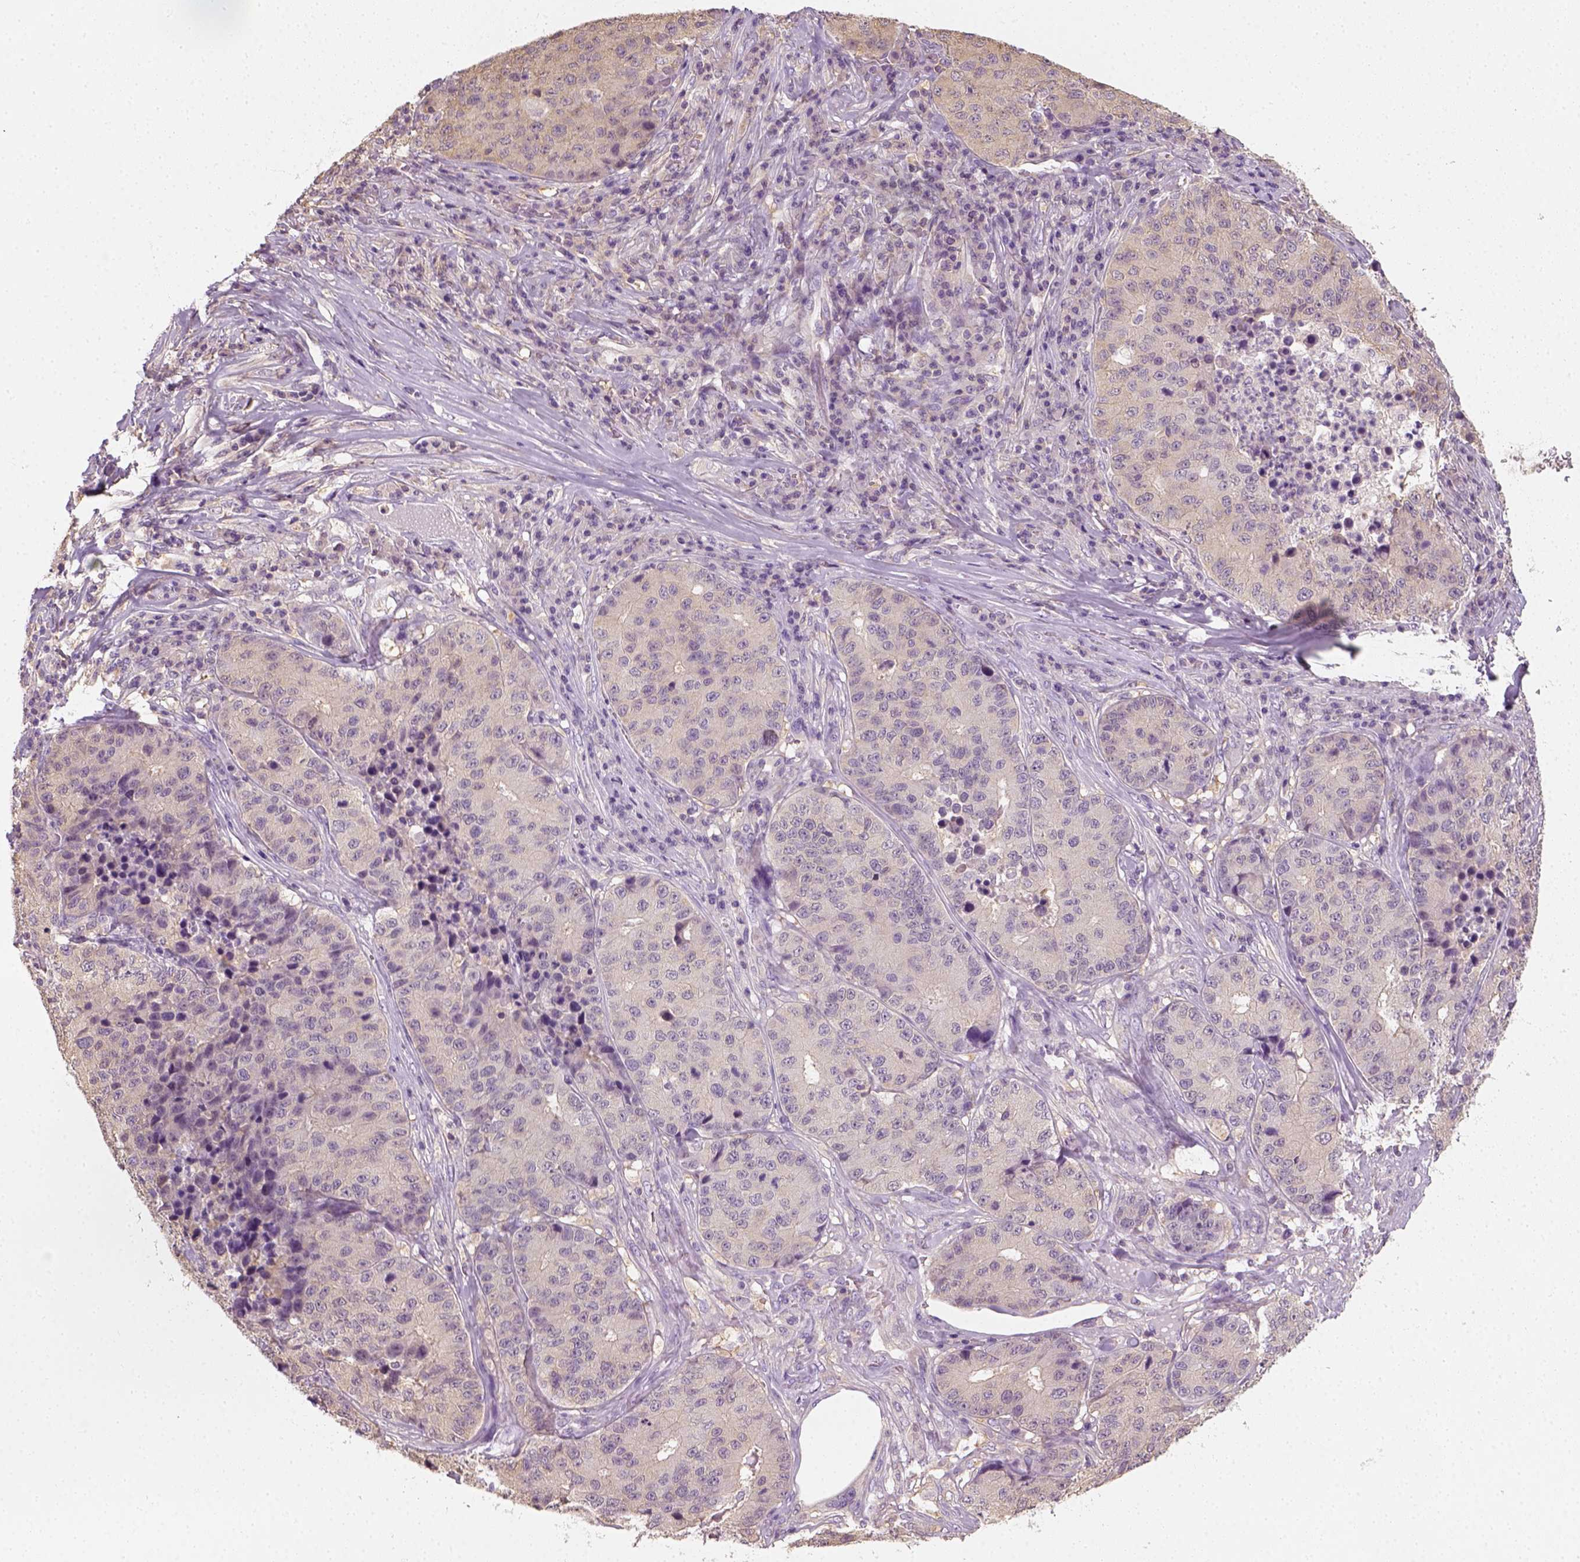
{"staining": {"intensity": "negative", "quantity": "none", "location": "none"}, "tissue": "stomach cancer", "cell_type": "Tumor cells", "image_type": "cancer", "snomed": [{"axis": "morphology", "description": "Adenocarcinoma, NOS"}, {"axis": "topography", "description": "Stomach"}], "caption": "A high-resolution image shows immunohistochemistry (IHC) staining of adenocarcinoma (stomach), which displays no significant positivity in tumor cells.", "gene": "EPHB1", "patient": {"sex": "male", "age": 71}}